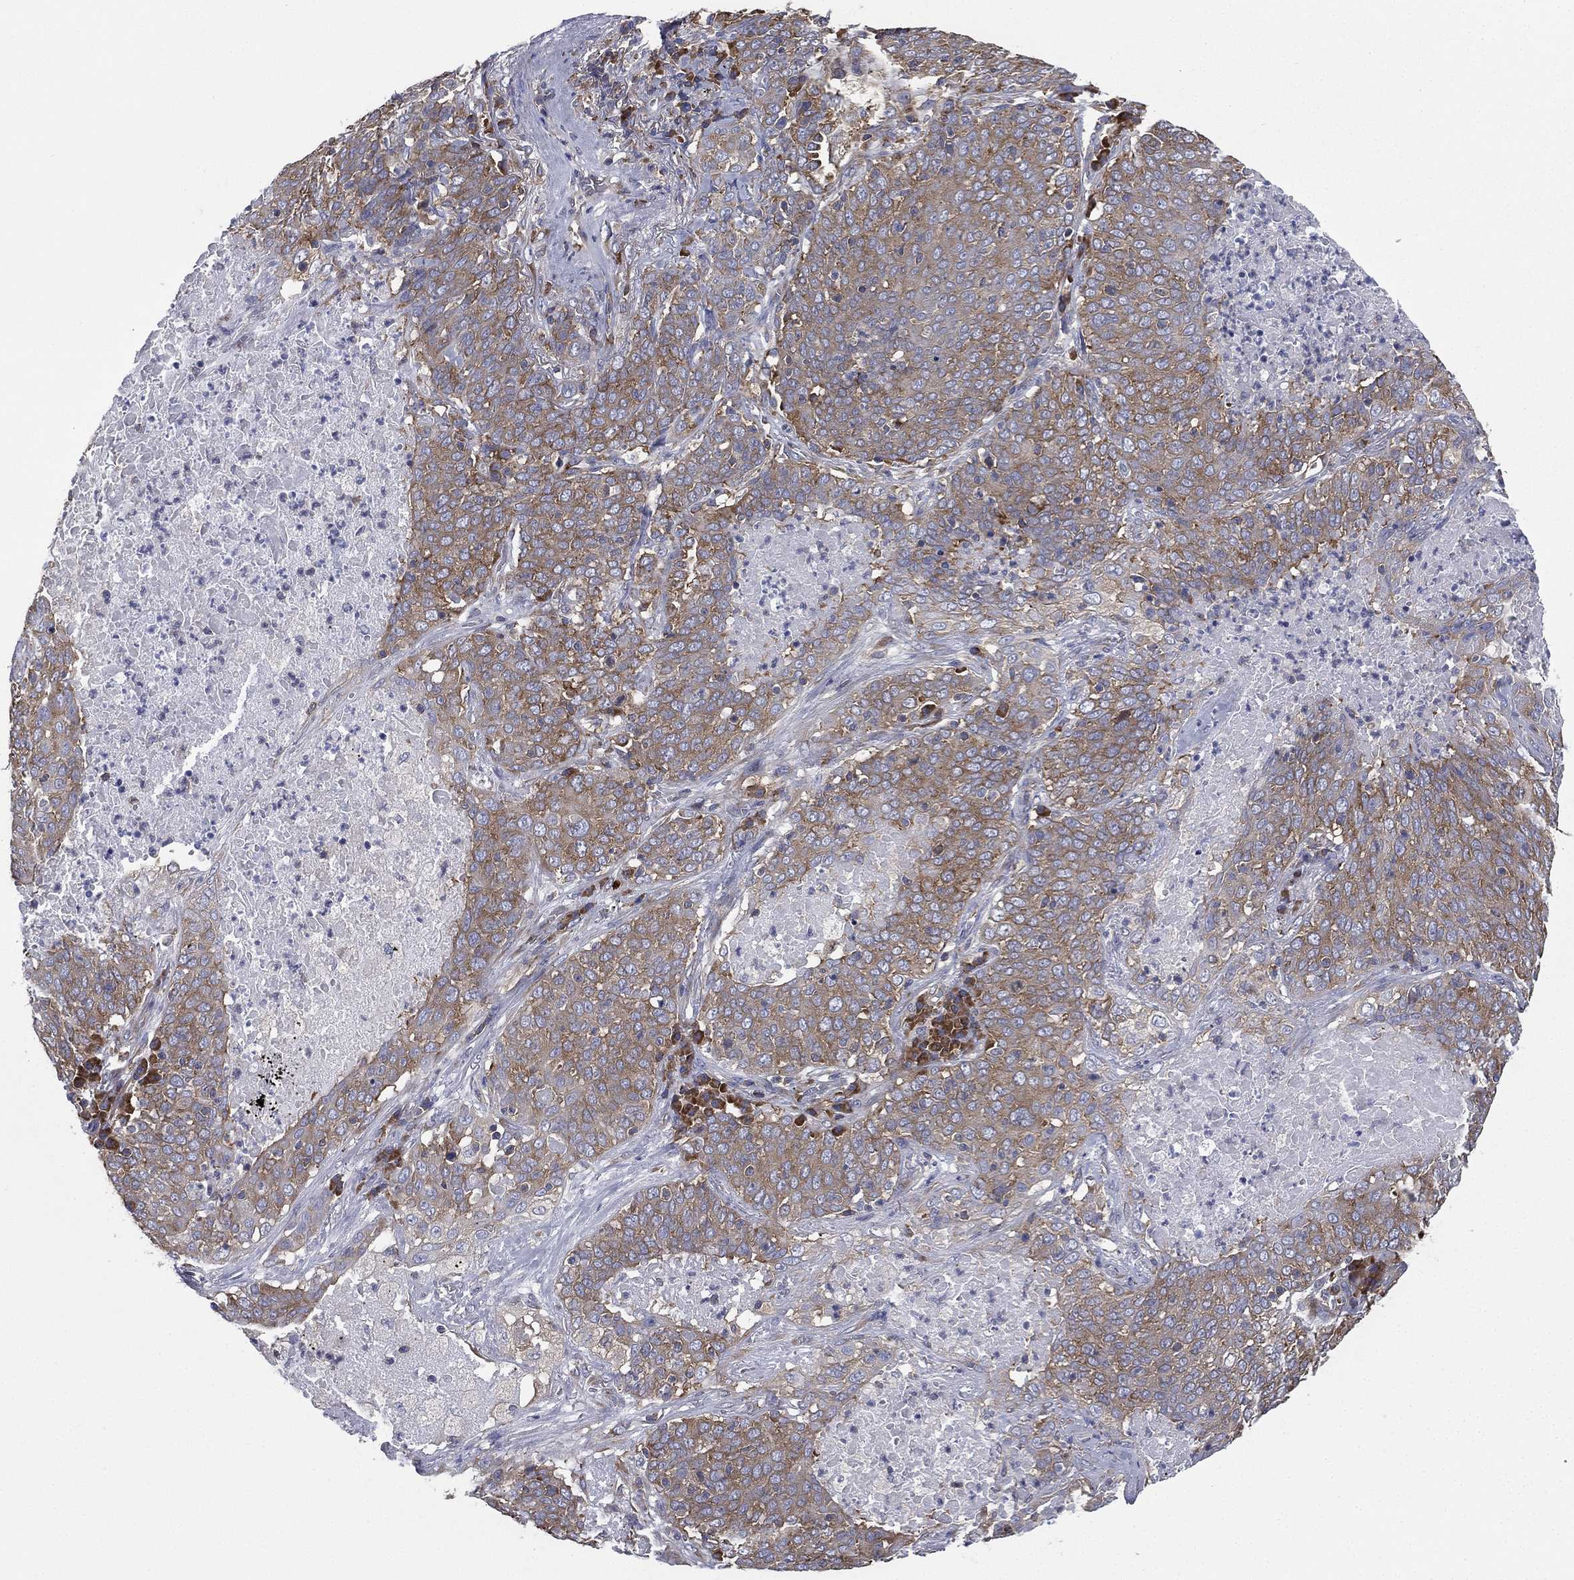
{"staining": {"intensity": "weak", "quantity": "25%-75%", "location": "cytoplasmic/membranous"}, "tissue": "lung cancer", "cell_type": "Tumor cells", "image_type": "cancer", "snomed": [{"axis": "morphology", "description": "Squamous cell carcinoma, NOS"}, {"axis": "topography", "description": "Lung"}], "caption": "Protein staining shows weak cytoplasmic/membranous positivity in about 25%-75% of tumor cells in lung cancer.", "gene": "FARSA", "patient": {"sex": "male", "age": 82}}